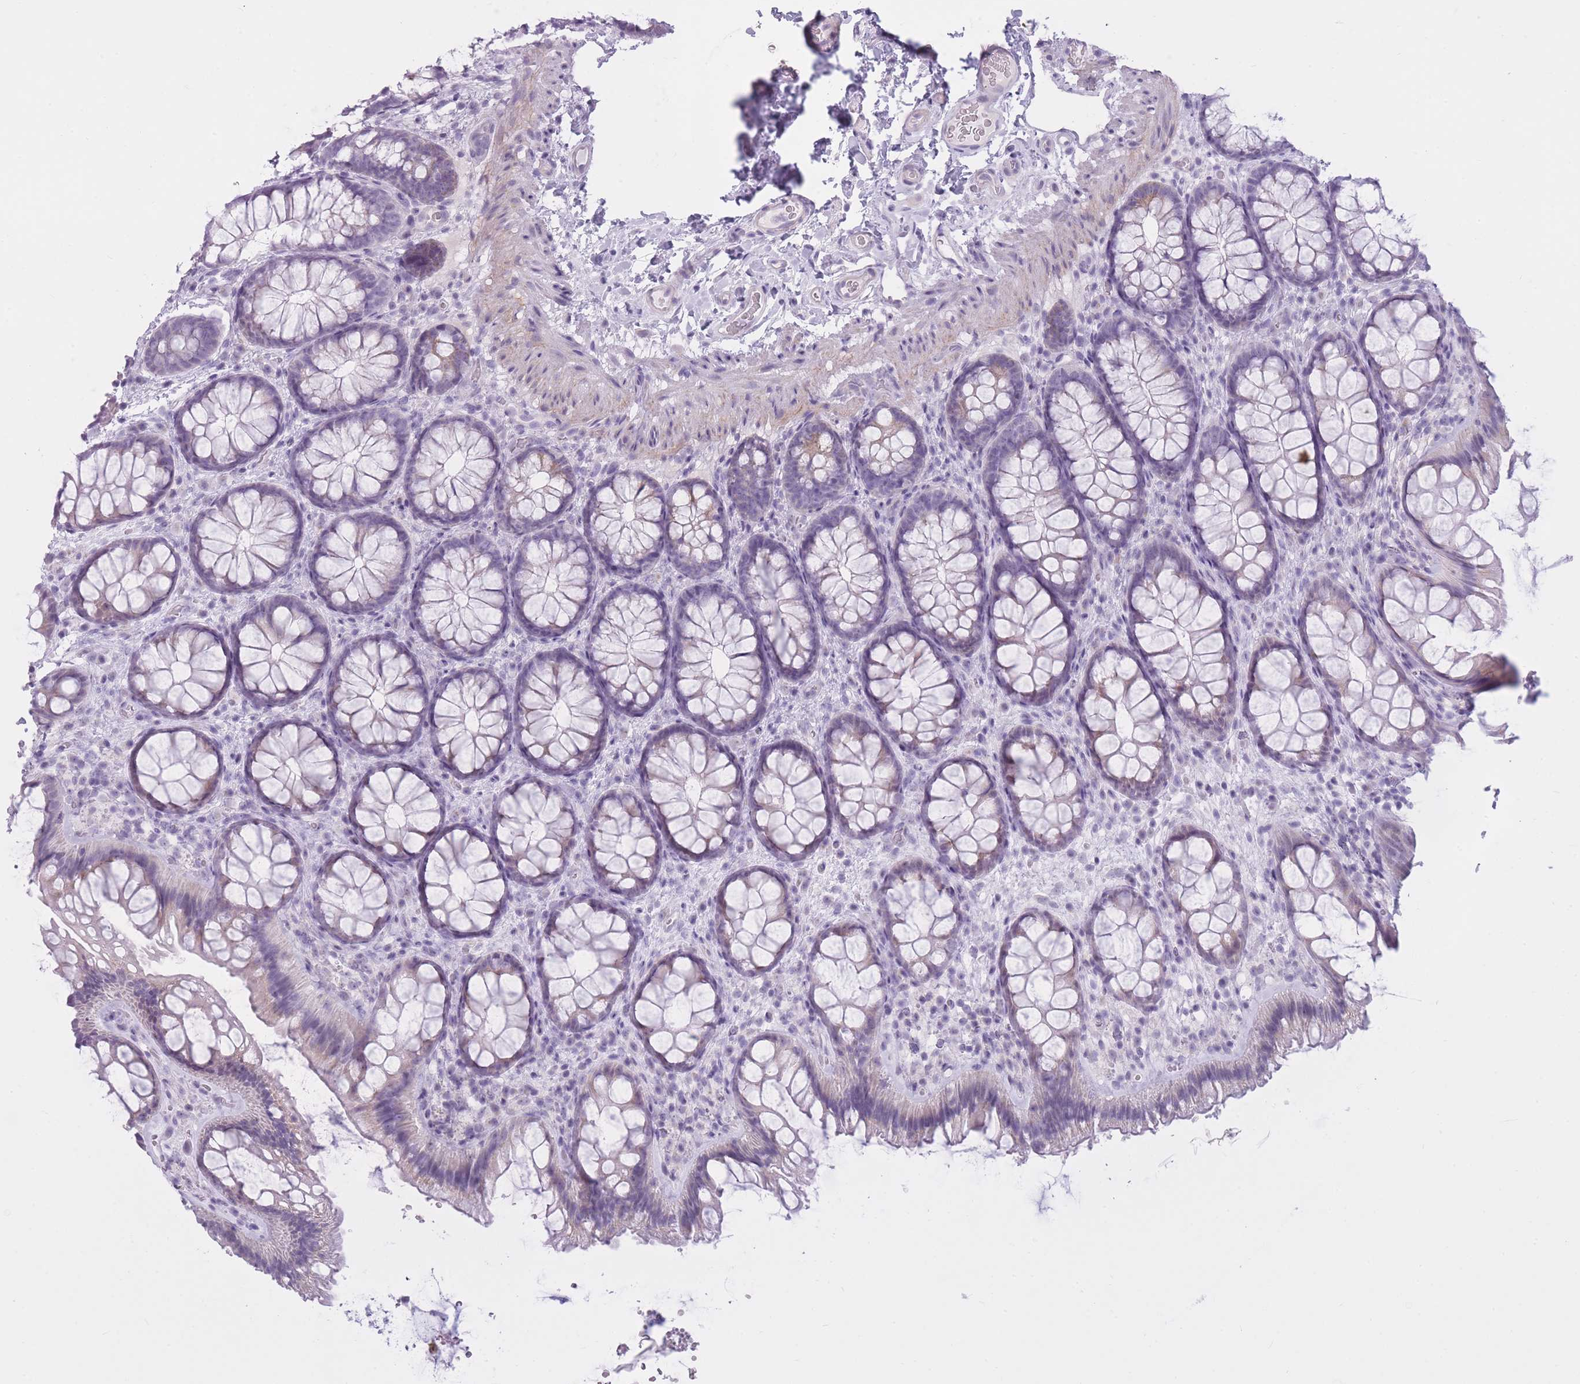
{"staining": {"intensity": "negative", "quantity": "none", "location": "none"}, "tissue": "colon", "cell_type": "Endothelial cells", "image_type": "normal", "snomed": [{"axis": "morphology", "description": "Normal tissue, NOS"}, {"axis": "topography", "description": "Colon"}], "caption": "DAB immunohistochemical staining of benign human colon reveals no significant expression in endothelial cells.", "gene": "GOLGA6A", "patient": {"sex": "male", "age": 46}}